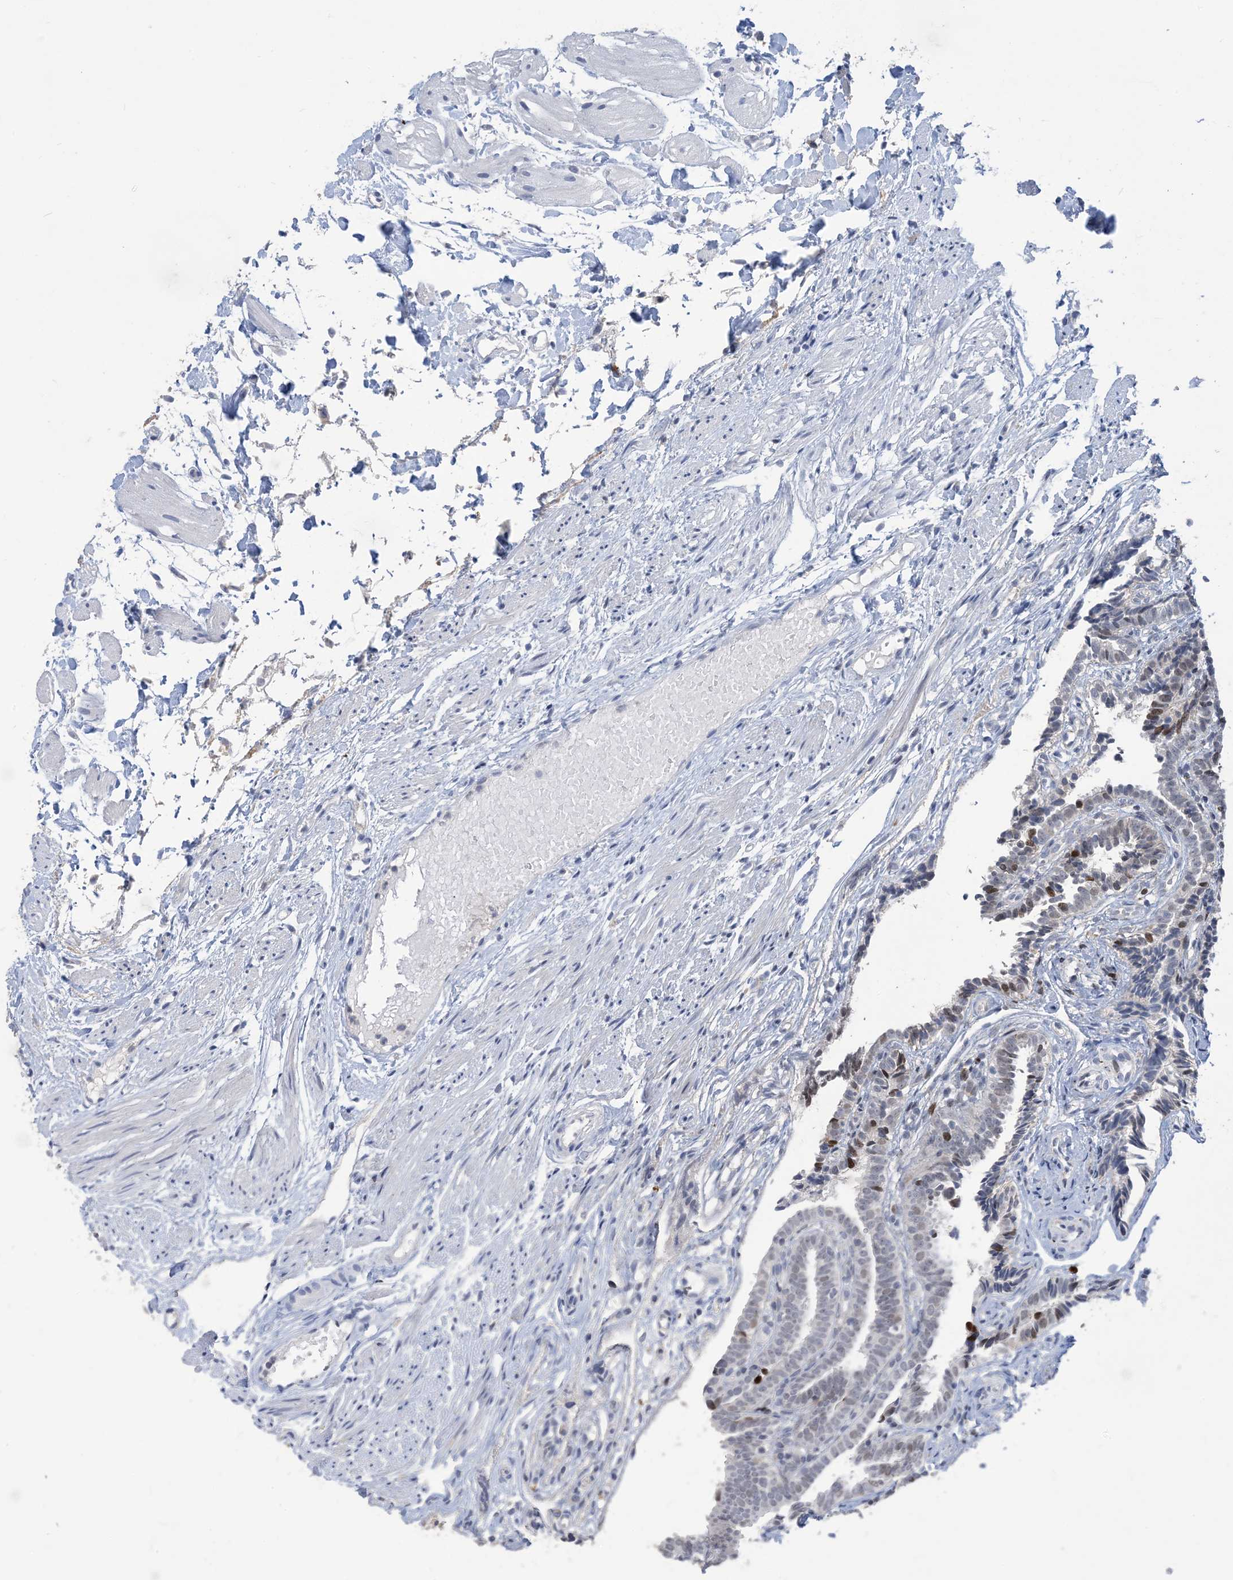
{"staining": {"intensity": "strong", "quantity": ">75%", "location": "nuclear"}, "tissue": "fallopian tube", "cell_type": "Glandular cells", "image_type": "normal", "snomed": [{"axis": "morphology", "description": "Normal tissue, NOS"}, {"axis": "topography", "description": "Fallopian tube"}], "caption": "This is an image of IHC staining of unremarkable fallopian tube, which shows strong expression in the nuclear of glandular cells.", "gene": "SLC25A53", "patient": {"sex": "female", "age": 39}}